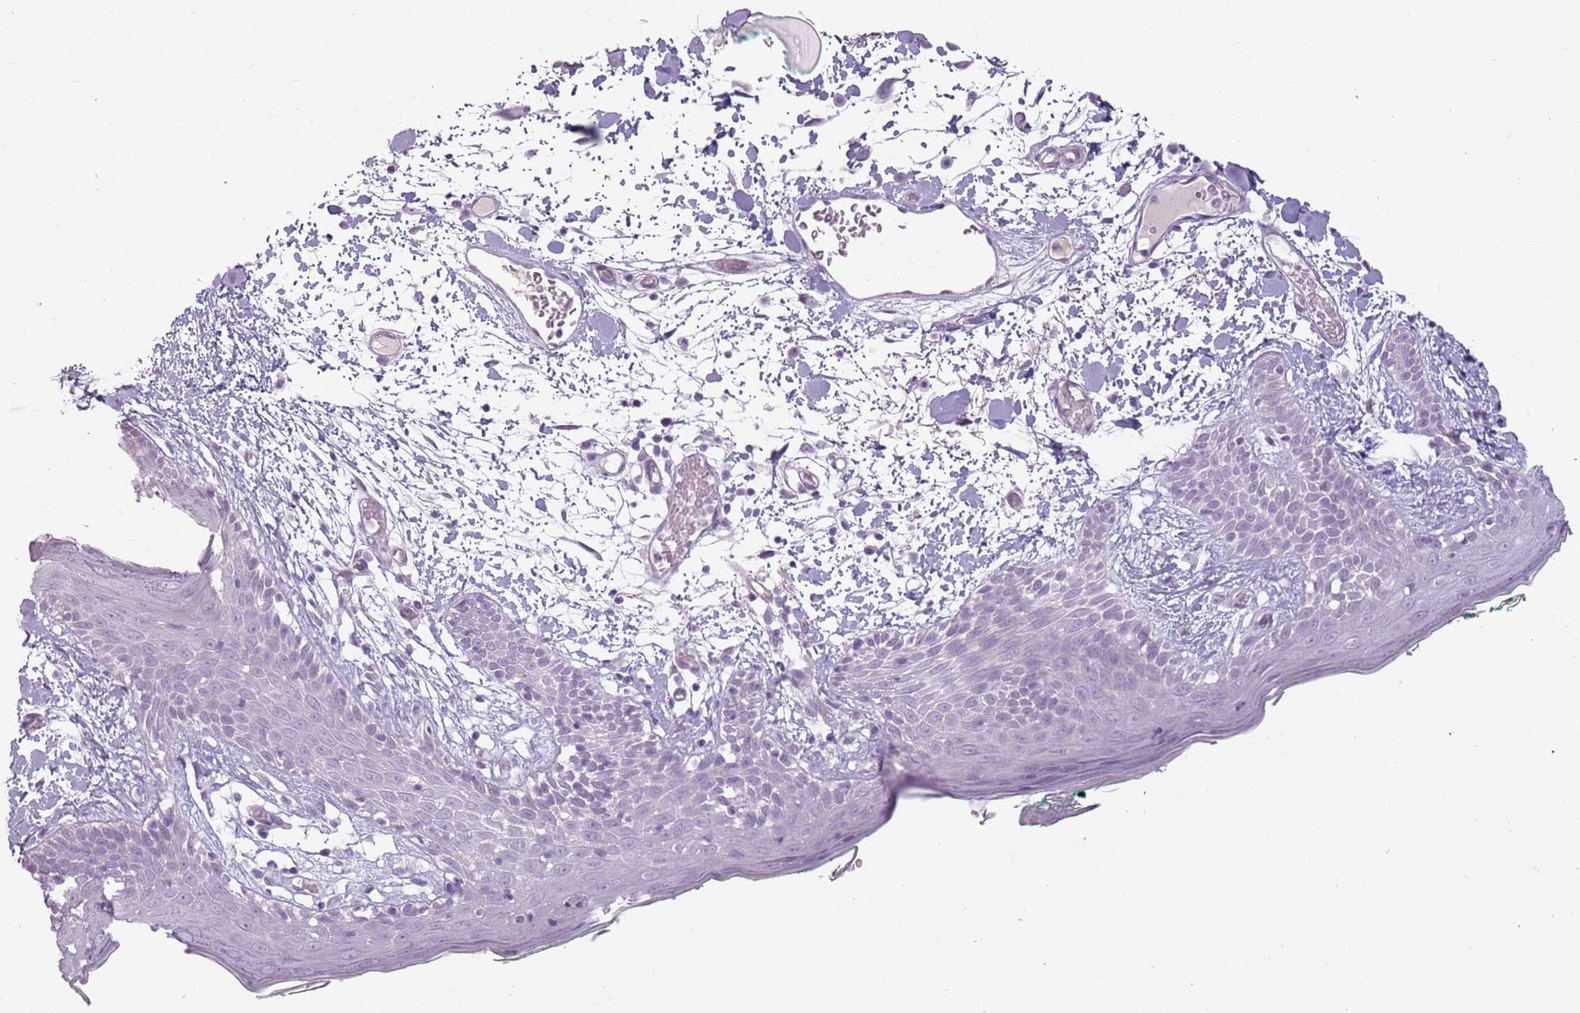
{"staining": {"intensity": "negative", "quantity": "none", "location": "none"}, "tissue": "skin", "cell_type": "Fibroblasts", "image_type": "normal", "snomed": [{"axis": "morphology", "description": "Normal tissue, NOS"}, {"axis": "topography", "description": "Skin"}], "caption": "The micrograph exhibits no staining of fibroblasts in benign skin. (DAB IHC visualized using brightfield microscopy, high magnification).", "gene": "RFX2", "patient": {"sex": "male", "age": 79}}